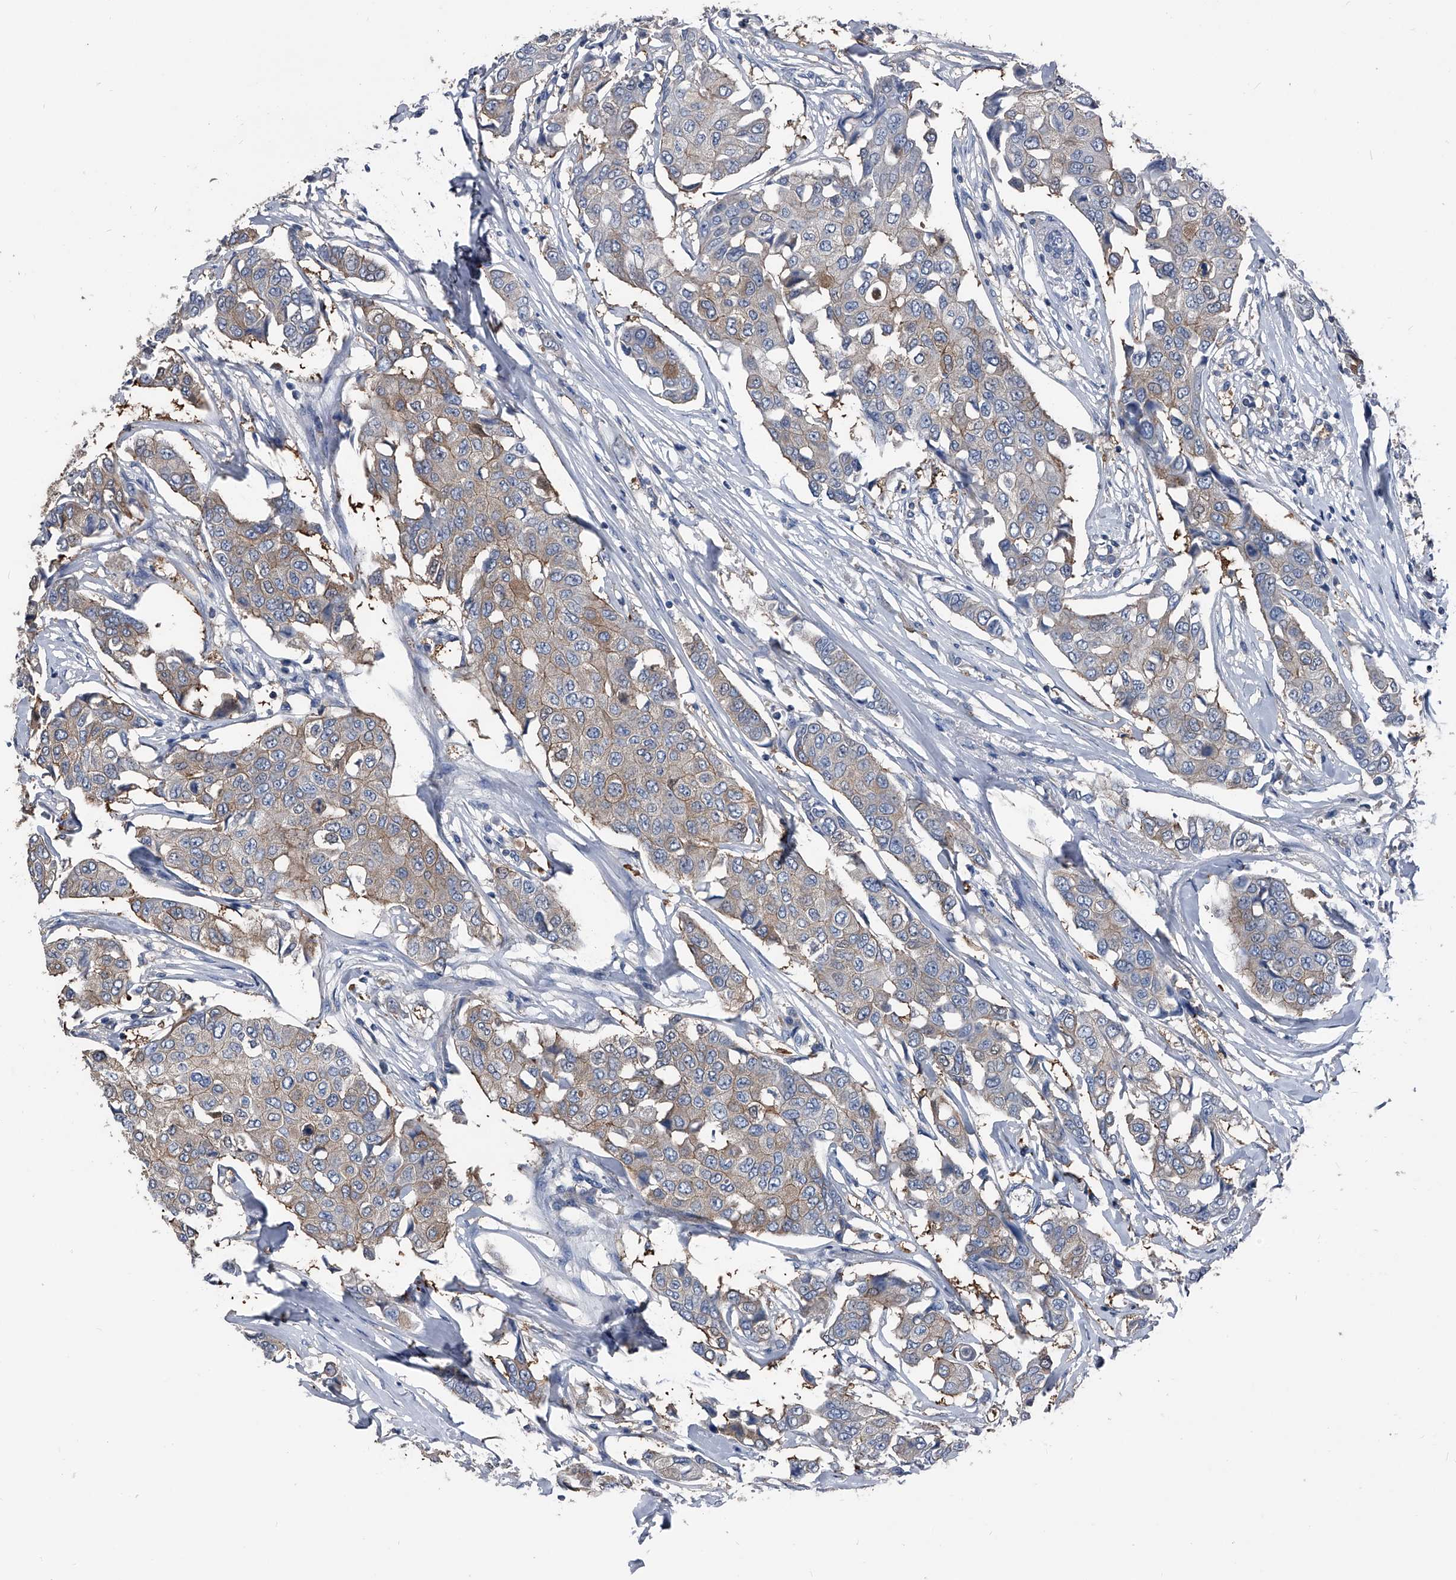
{"staining": {"intensity": "weak", "quantity": "25%-75%", "location": "cytoplasmic/membranous"}, "tissue": "breast cancer", "cell_type": "Tumor cells", "image_type": "cancer", "snomed": [{"axis": "morphology", "description": "Duct carcinoma"}, {"axis": "topography", "description": "Breast"}], "caption": "This is an image of immunohistochemistry staining of breast cancer, which shows weak staining in the cytoplasmic/membranous of tumor cells.", "gene": "KIF13A", "patient": {"sex": "female", "age": 80}}